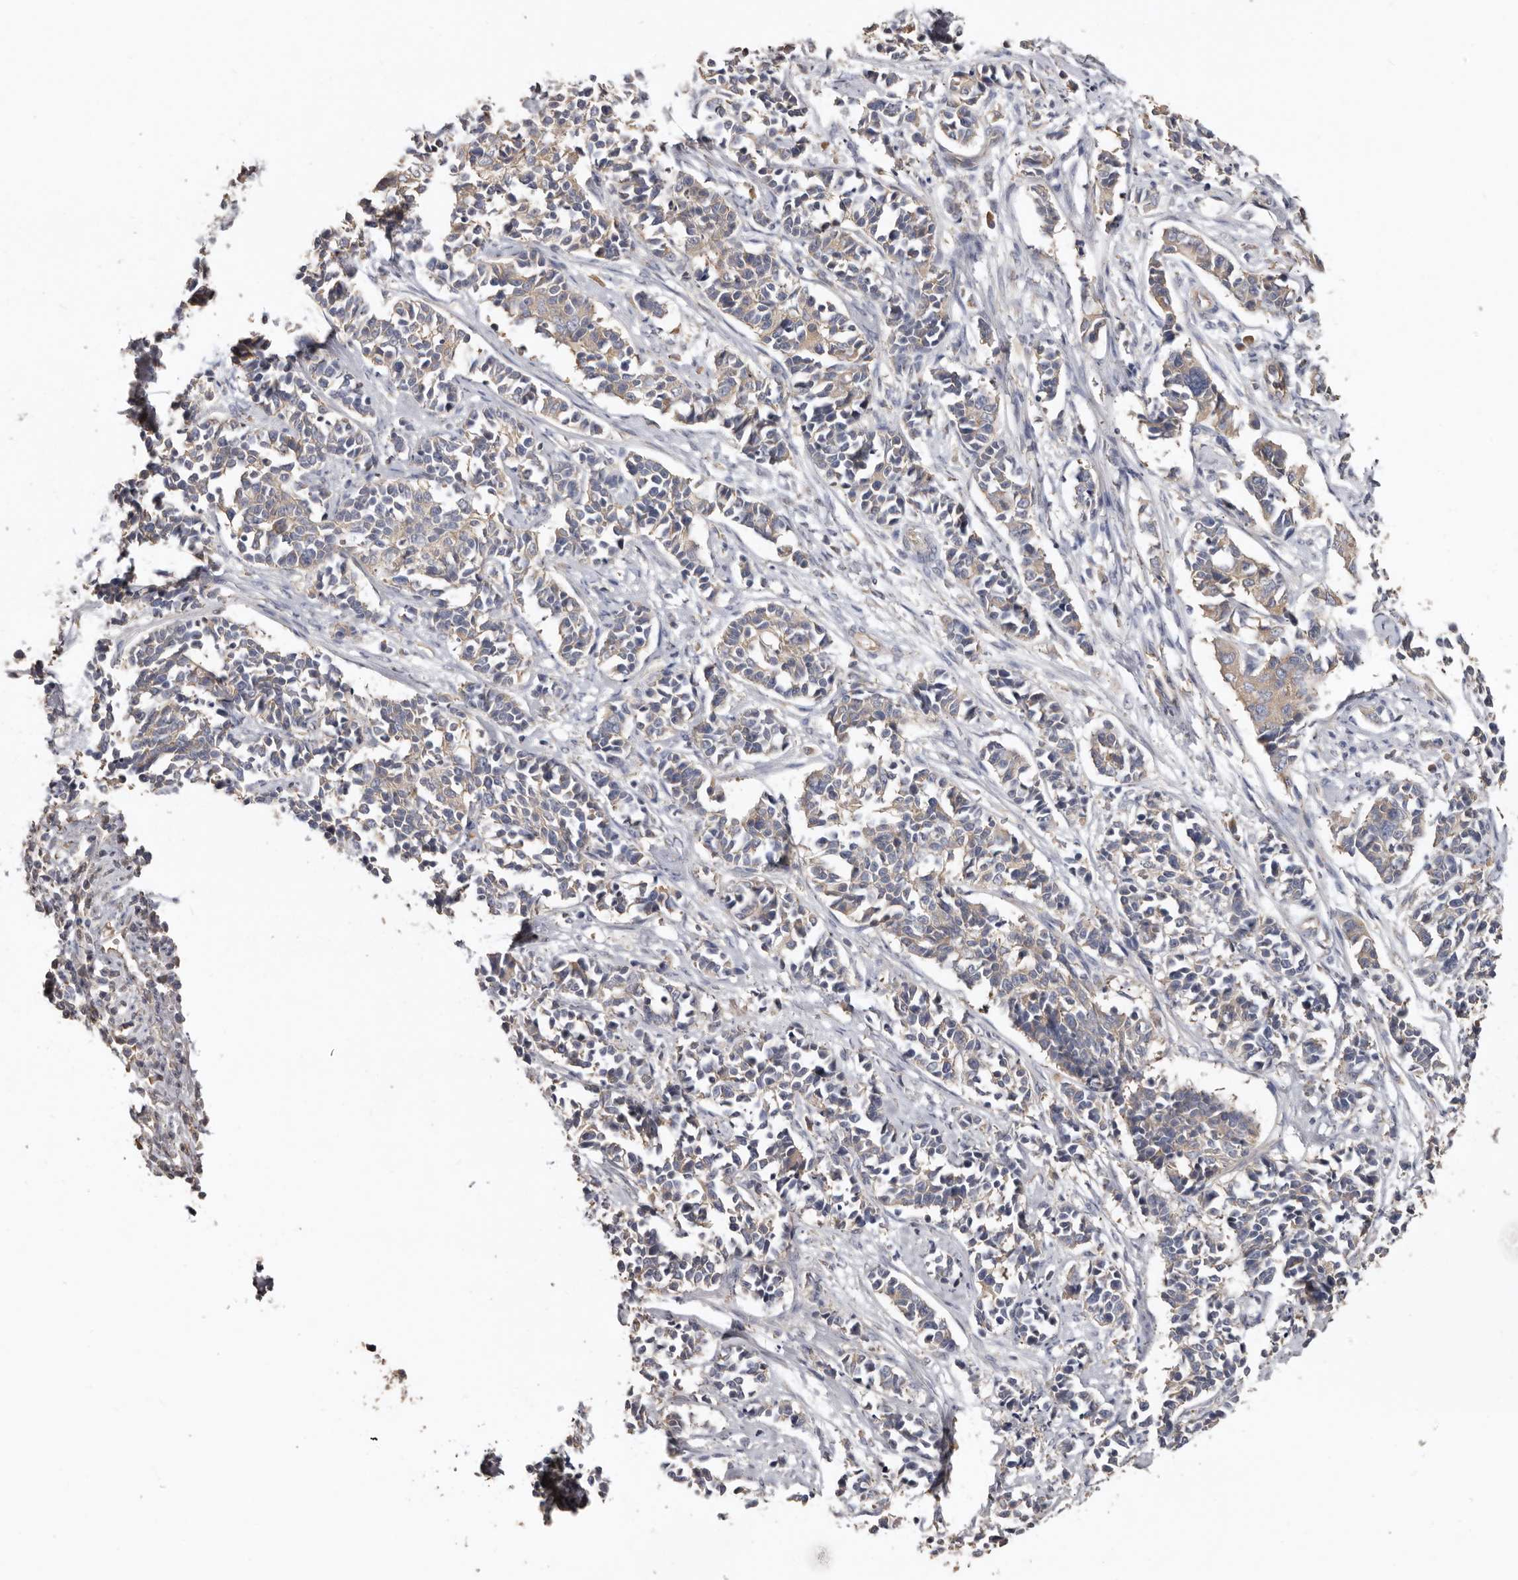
{"staining": {"intensity": "weak", "quantity": "<25%", "location": "cytoplasmic/membranous"}, "tissue": "cervical cancer", "cell_type": "Tumor cells", "image_type": "cancer", "snomed": [{"axis": "morphology", "description": "Normal tissue, NOS"}, {"axis": "morphology", "description": "Squamous cell carcinoma, NOS"}, {"axis": "topography", "description": "Cervix"}], "caption": "A micrograph of cervical squamous cell carcinoma stained for a protein exhibits no brown staining in tumor cells.", "gene": "FLCN", "patient": {"sex": "female", "age": 35}}